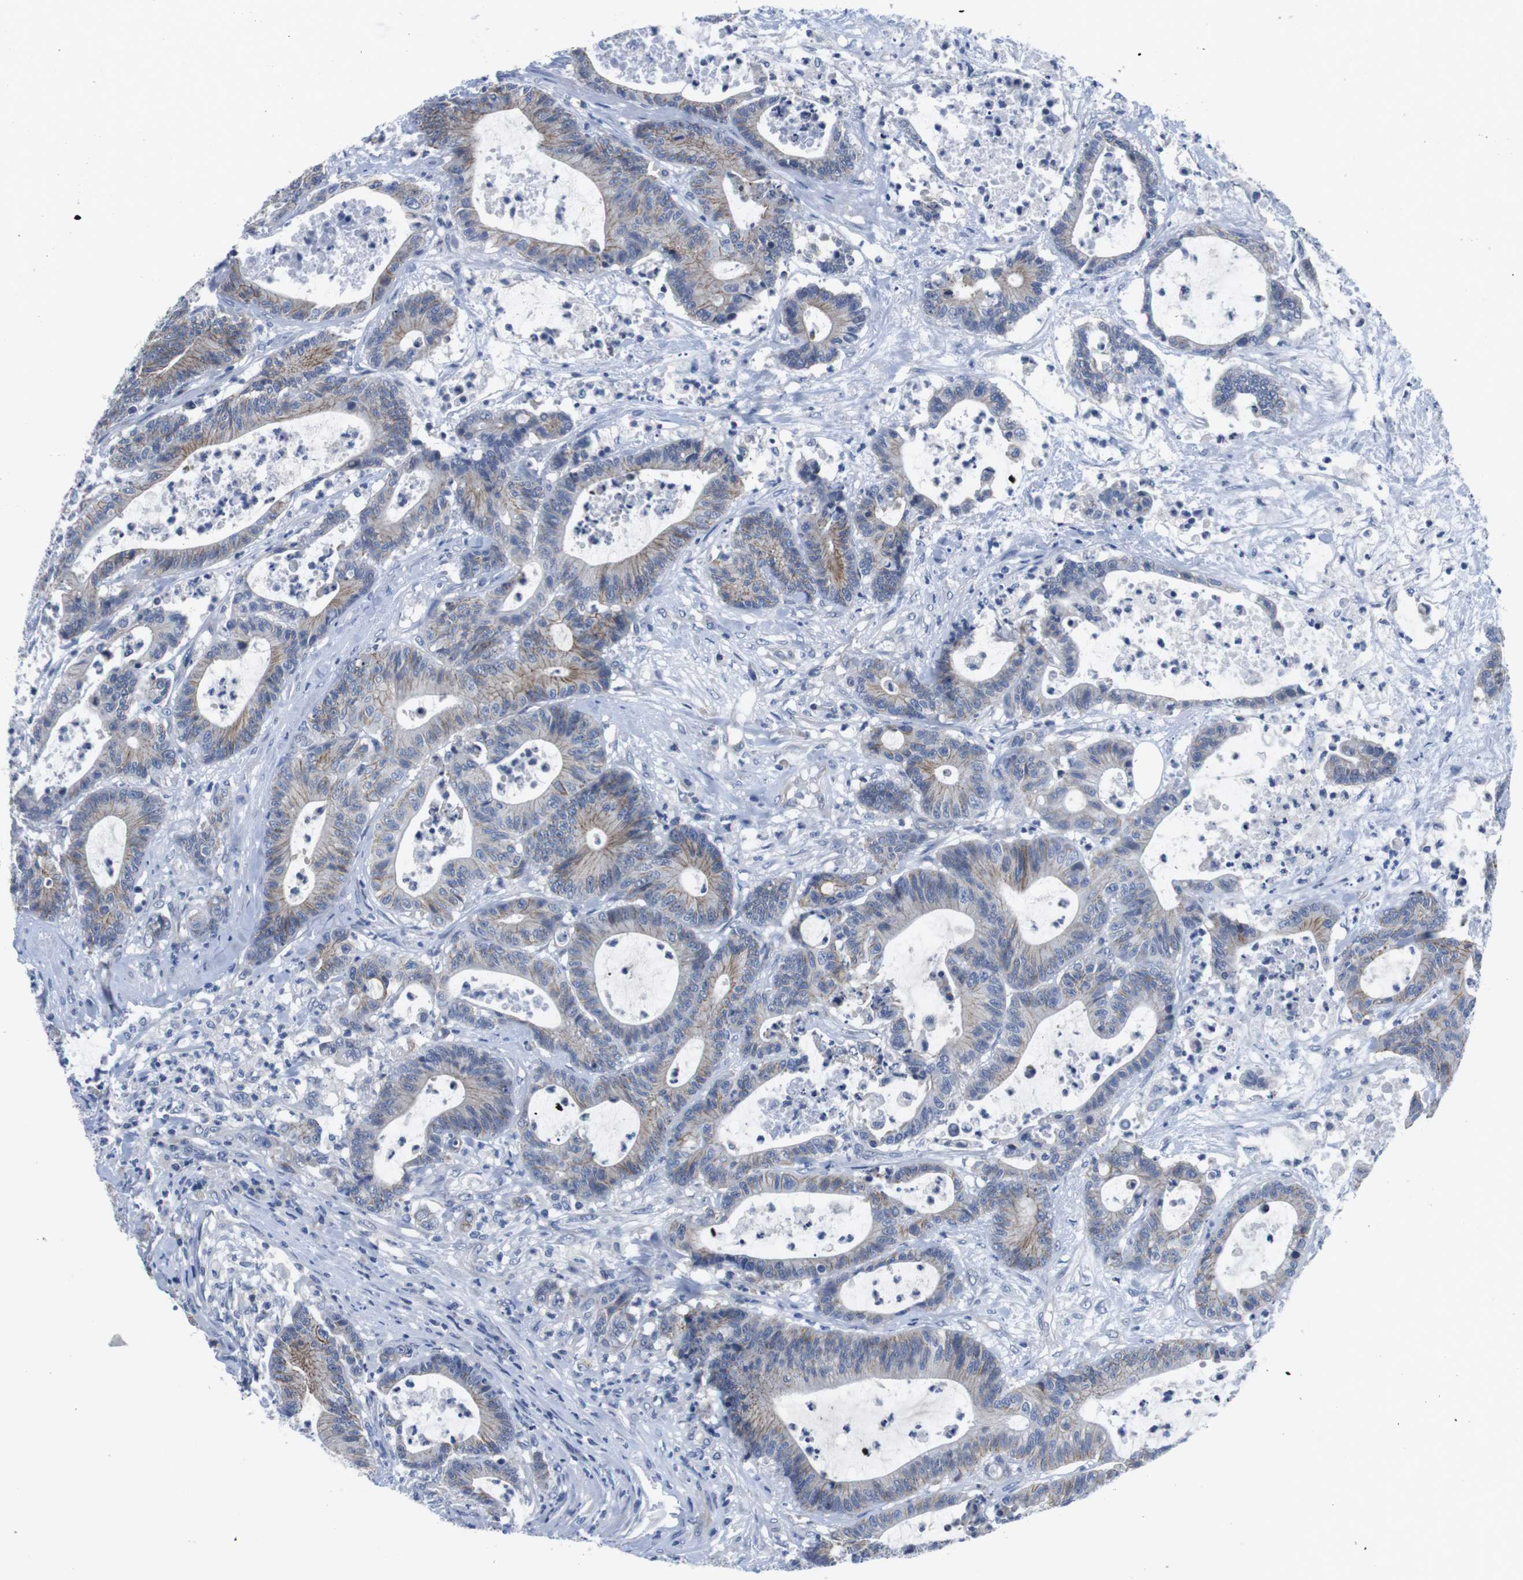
{"staining": {"intensity": "moderate", "quantity": "25%-75%", "location": "cytoplasmic/membranous"}, "tissue": "colorectal cancer", "cell_type": "Tumor cells", "image_type": "cancer", "snomed": [{"axis": "morphology", "description": "Adenocarcinoma, NOS"}, {"axis": "topography", "description": "Colon"}], "caption": "Adenocarcinoma (colorectal) stained with a brown dye shows moderate cytoplasmic/membranous positive expression in approximately 25%-75% of tumor cells.", "gene": "SCRIB", "patient": {"sex": "female", "age": 84}}